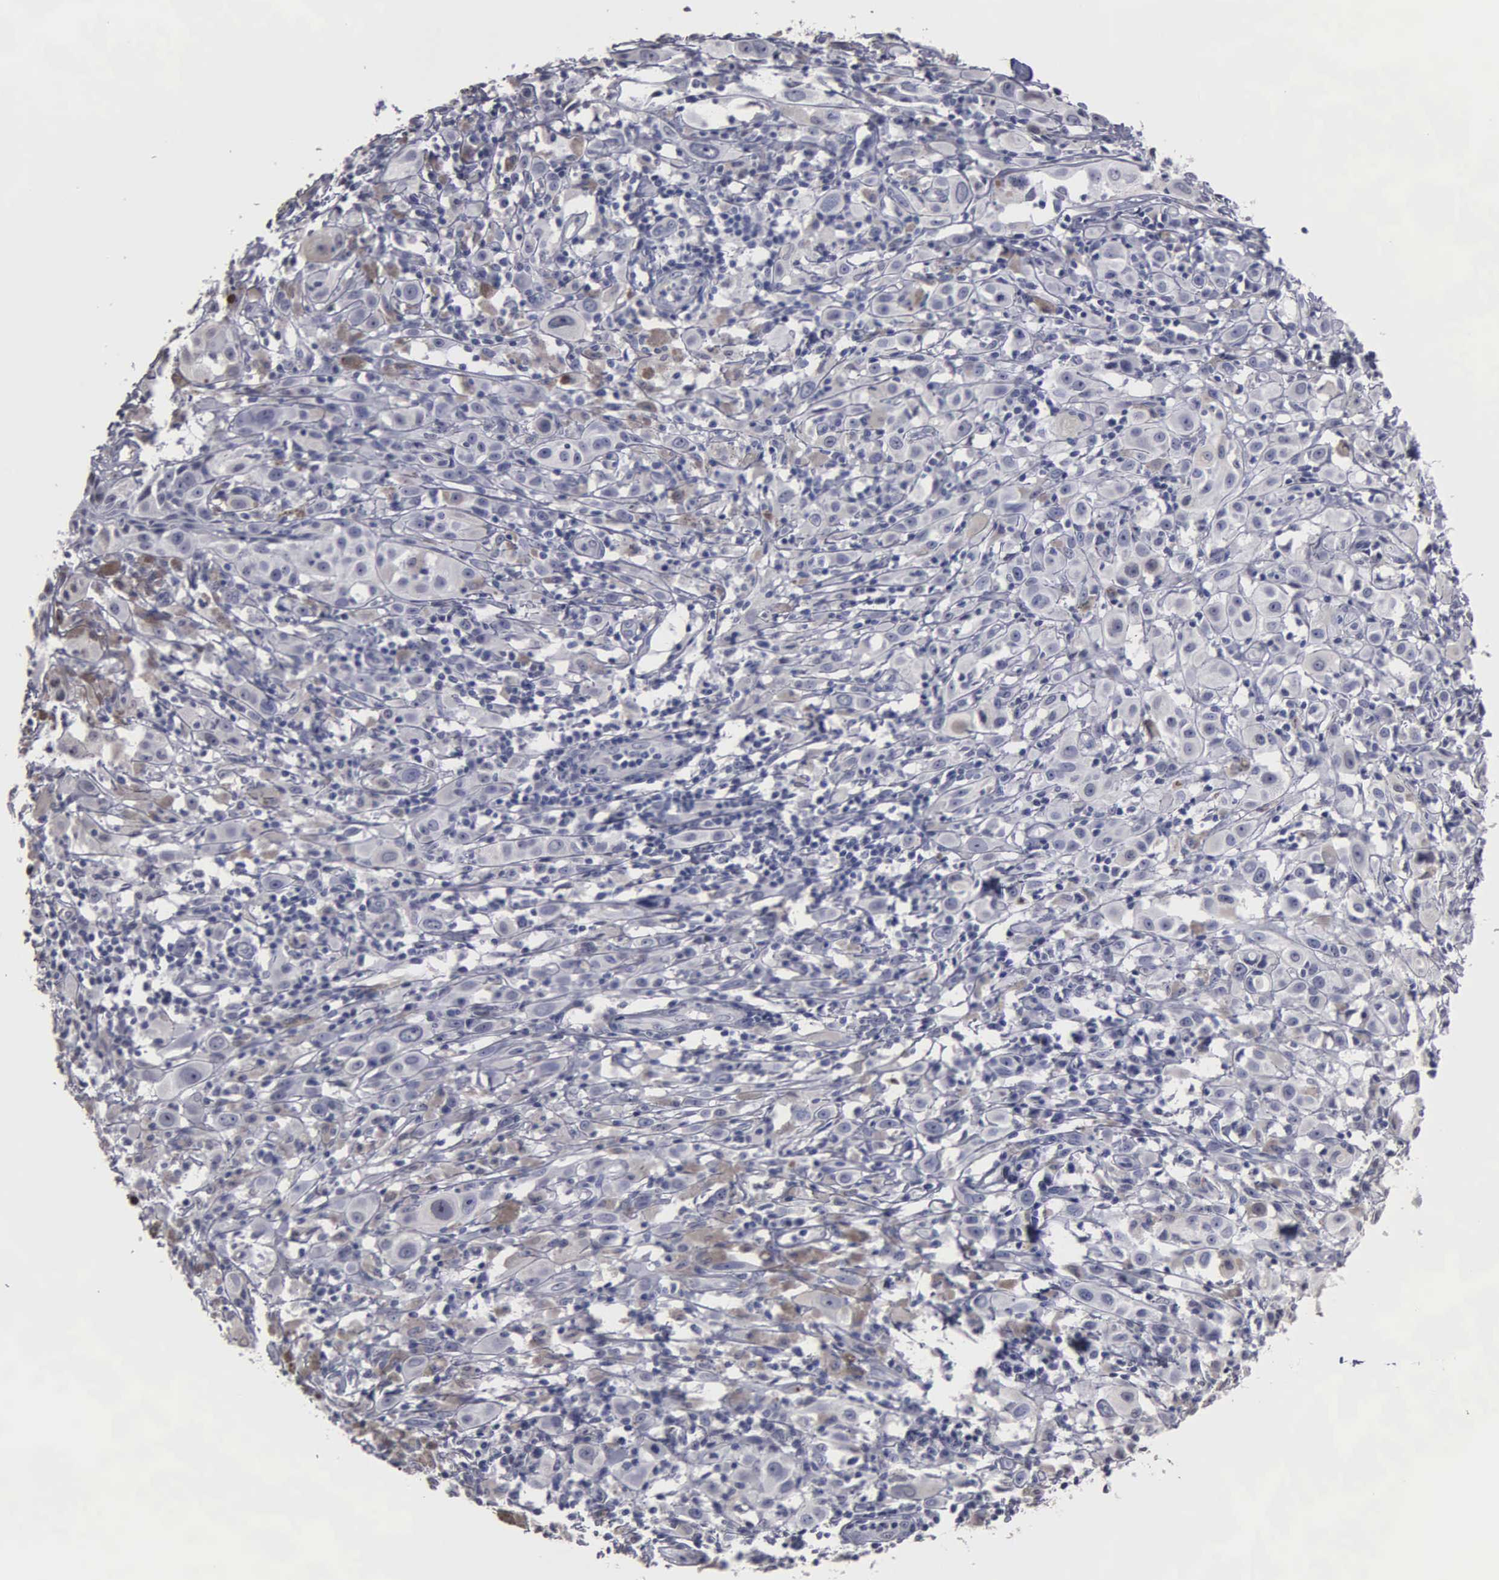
{"staining": {"intensity": "negative", "quantity": "none", "location": "none"}, "tissue": "melanoma", "cell_type": "Tumor cells", "image_type": "cancer", "snomed": [{"axis": "morphology", "description": "Malignant melanoma, NOS"}, {"axis": "topography", "description": "Skin"}], "caption": "Human malignant melanoma stained for a protein using IHC displays no positivity in tumor cells.", "gene": "UPB1", "patient": {"sex": "female", "age": 52}}